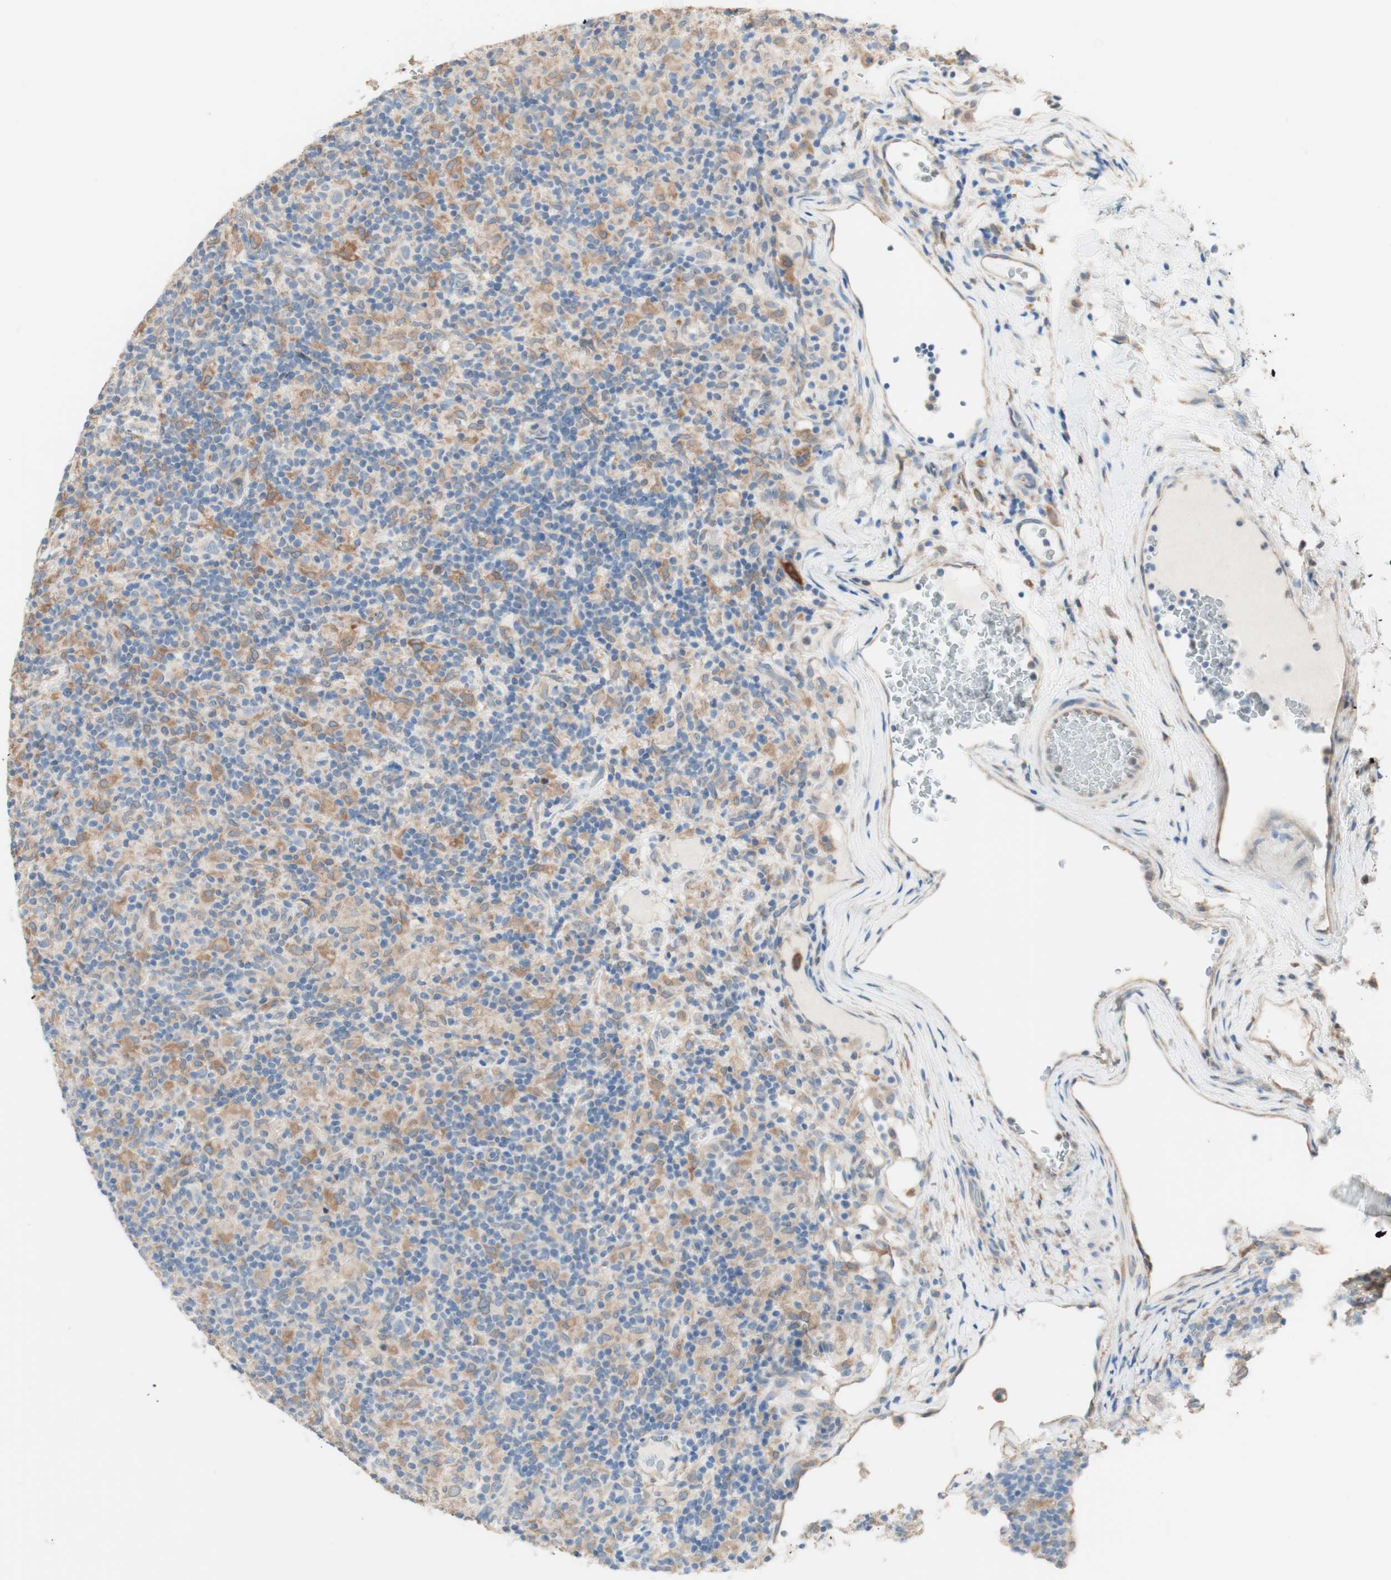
{"staining": {"intensity": "weak", "quantity": "25%-75%", "location": "cytoplasmic/membranous"}, "tissue": "lymphoma", "cell_type": "Tumor cells", "image_type": "cancer", "snomed": [{"axis": "morphology", "description": "Hodgkin's disease, NOS"}, {"axis": "topography", "description": "Lymph node"}], "caption": "Lymphoma was stained to show a protein in brown. There is low levels of weak cytoplasmic/membranous staining in about 25%-75% of tumor cells.", "gene": "COMT", "patient": {"sex": "male", "age": 70}}